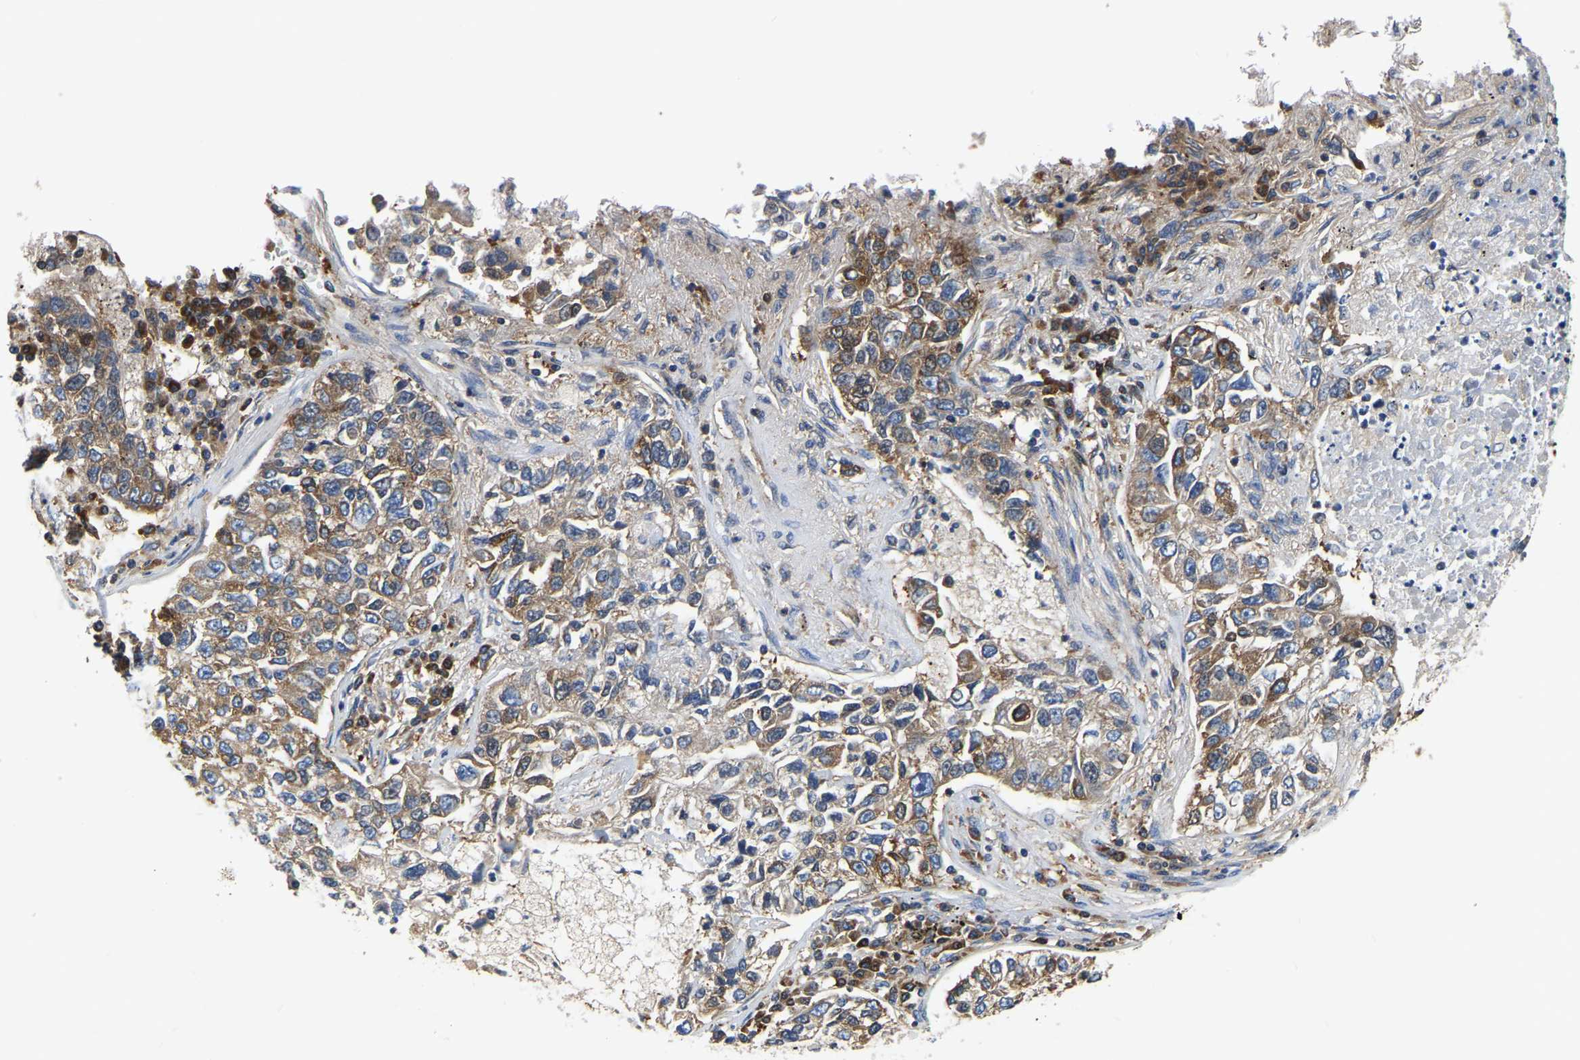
{"staining": {"intensity": "moderate", "quantity": ">75%", "location": "cytoplasmic/membranous"}, "tissue": "lung cancer", "cell_type": "Tumor cells", "image_type": "cancer", "snomed": [{"axis": "morphology", "description": "Adenocarcinoma, NOS"}, {"axis": "topography", "description": "Lung"}], "caption": "Immunohistochemistry (IHC) image of adenocarcinoma (lung) stained for a protein (brown), which shows medium levels of moderate cytoplasmic/membranous positivity in approximately >75% of tumor cells.", "gene": "GARS1", "patient": {"sex": "male", "age": 49}}